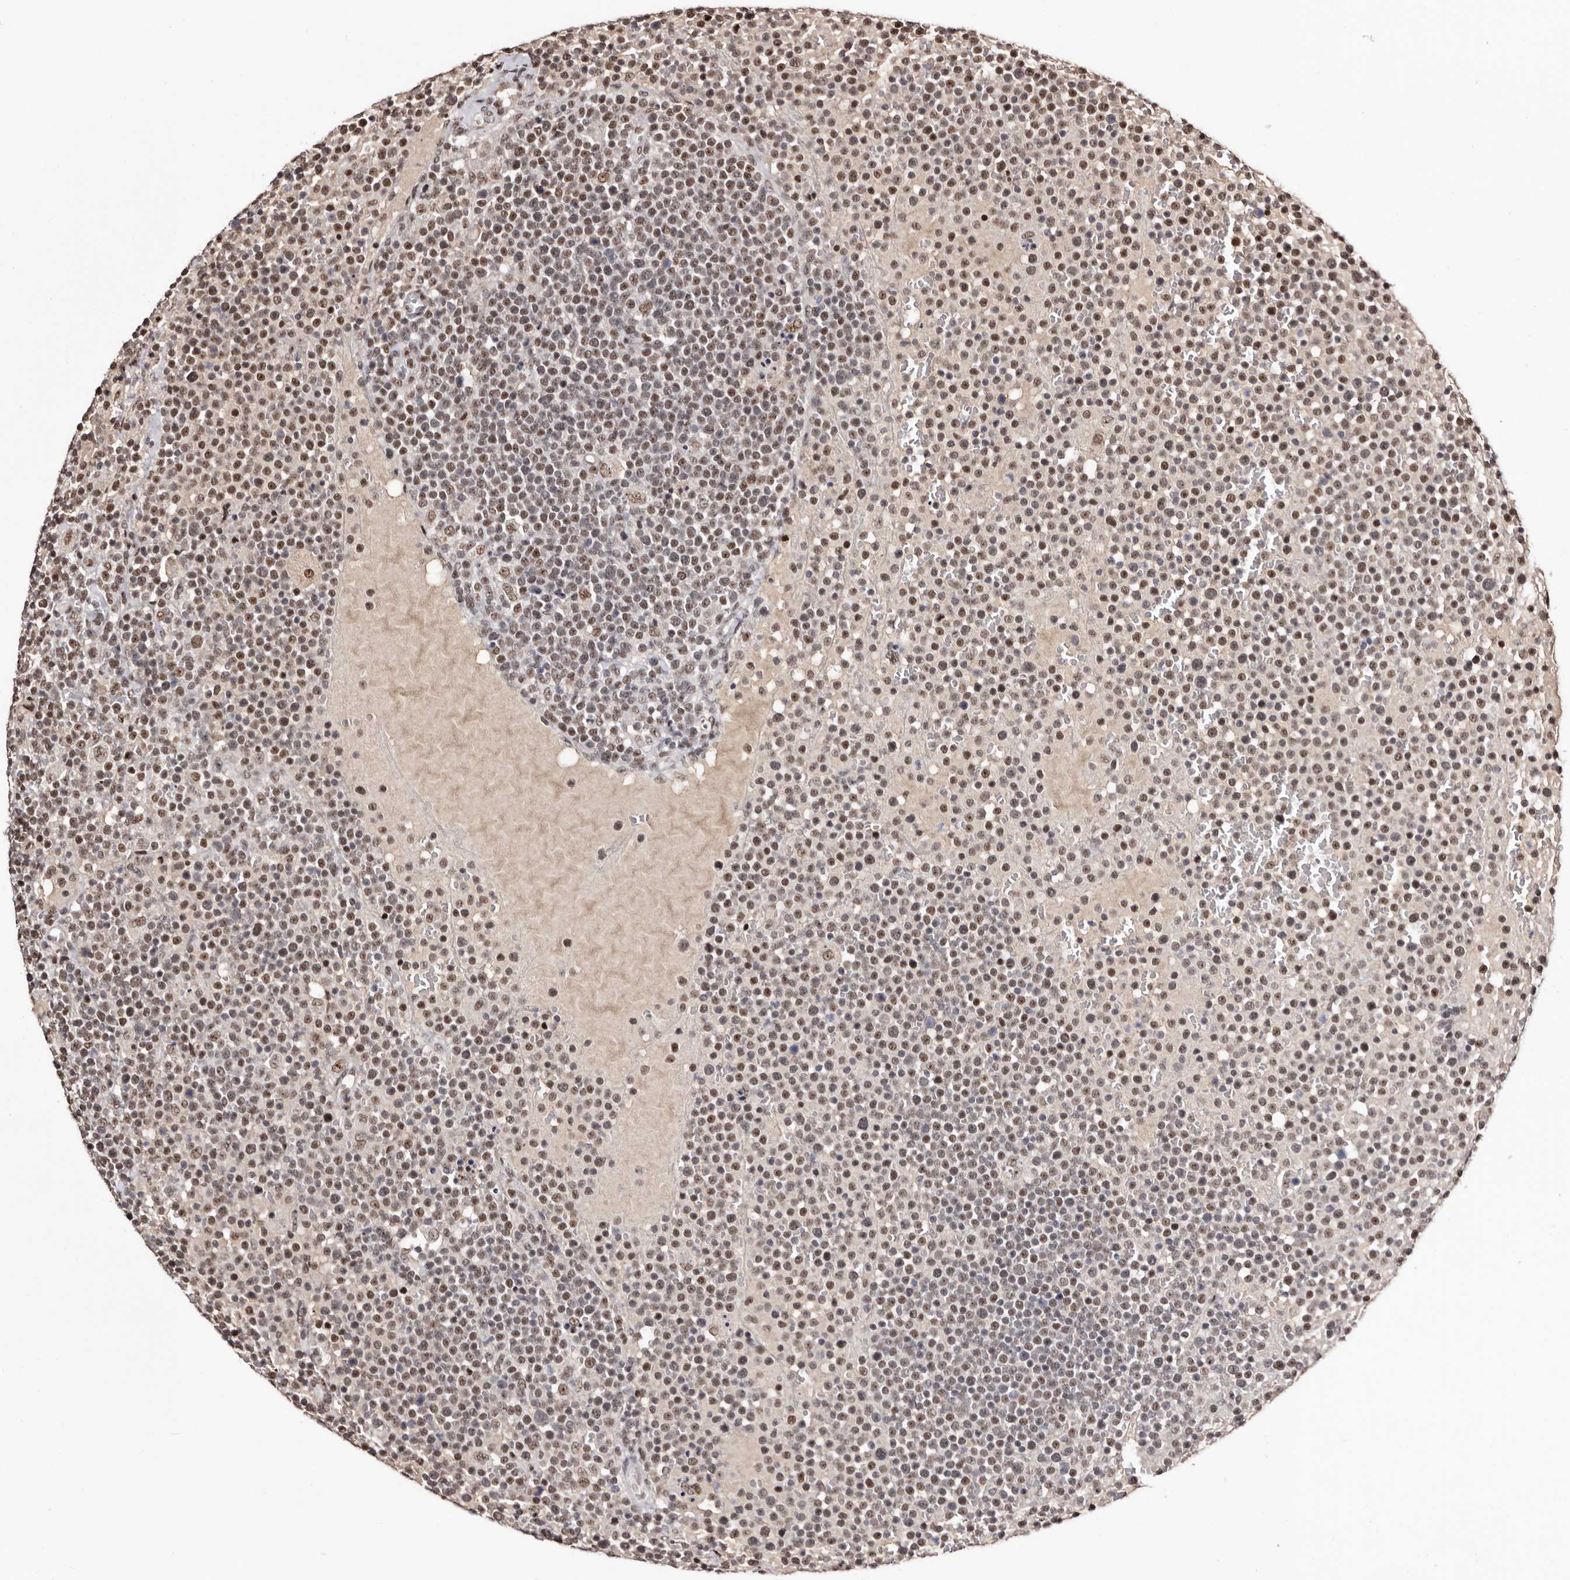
{"staining": {"intensity": "moderate", "quantity": ">75%", "location": "nuclear"}, "tissue": "lymphoma", "cell_type": "Tumor cells", "image_type": "cancer", "snomed": [{"axis": "morphology", "description": "Malignant lymphoma, non-Hodgkin's type, High grade"}, {"axis": "topography", "description": "Lymph node"}], "caption": "About >75% of tumor cells in lymphoma demonstrate moderate nuclear protein staining as visualized by brown immunohistochemical staining.", "gene": "ANAPC11", "patient": {"sex": "male", "age": 61}}